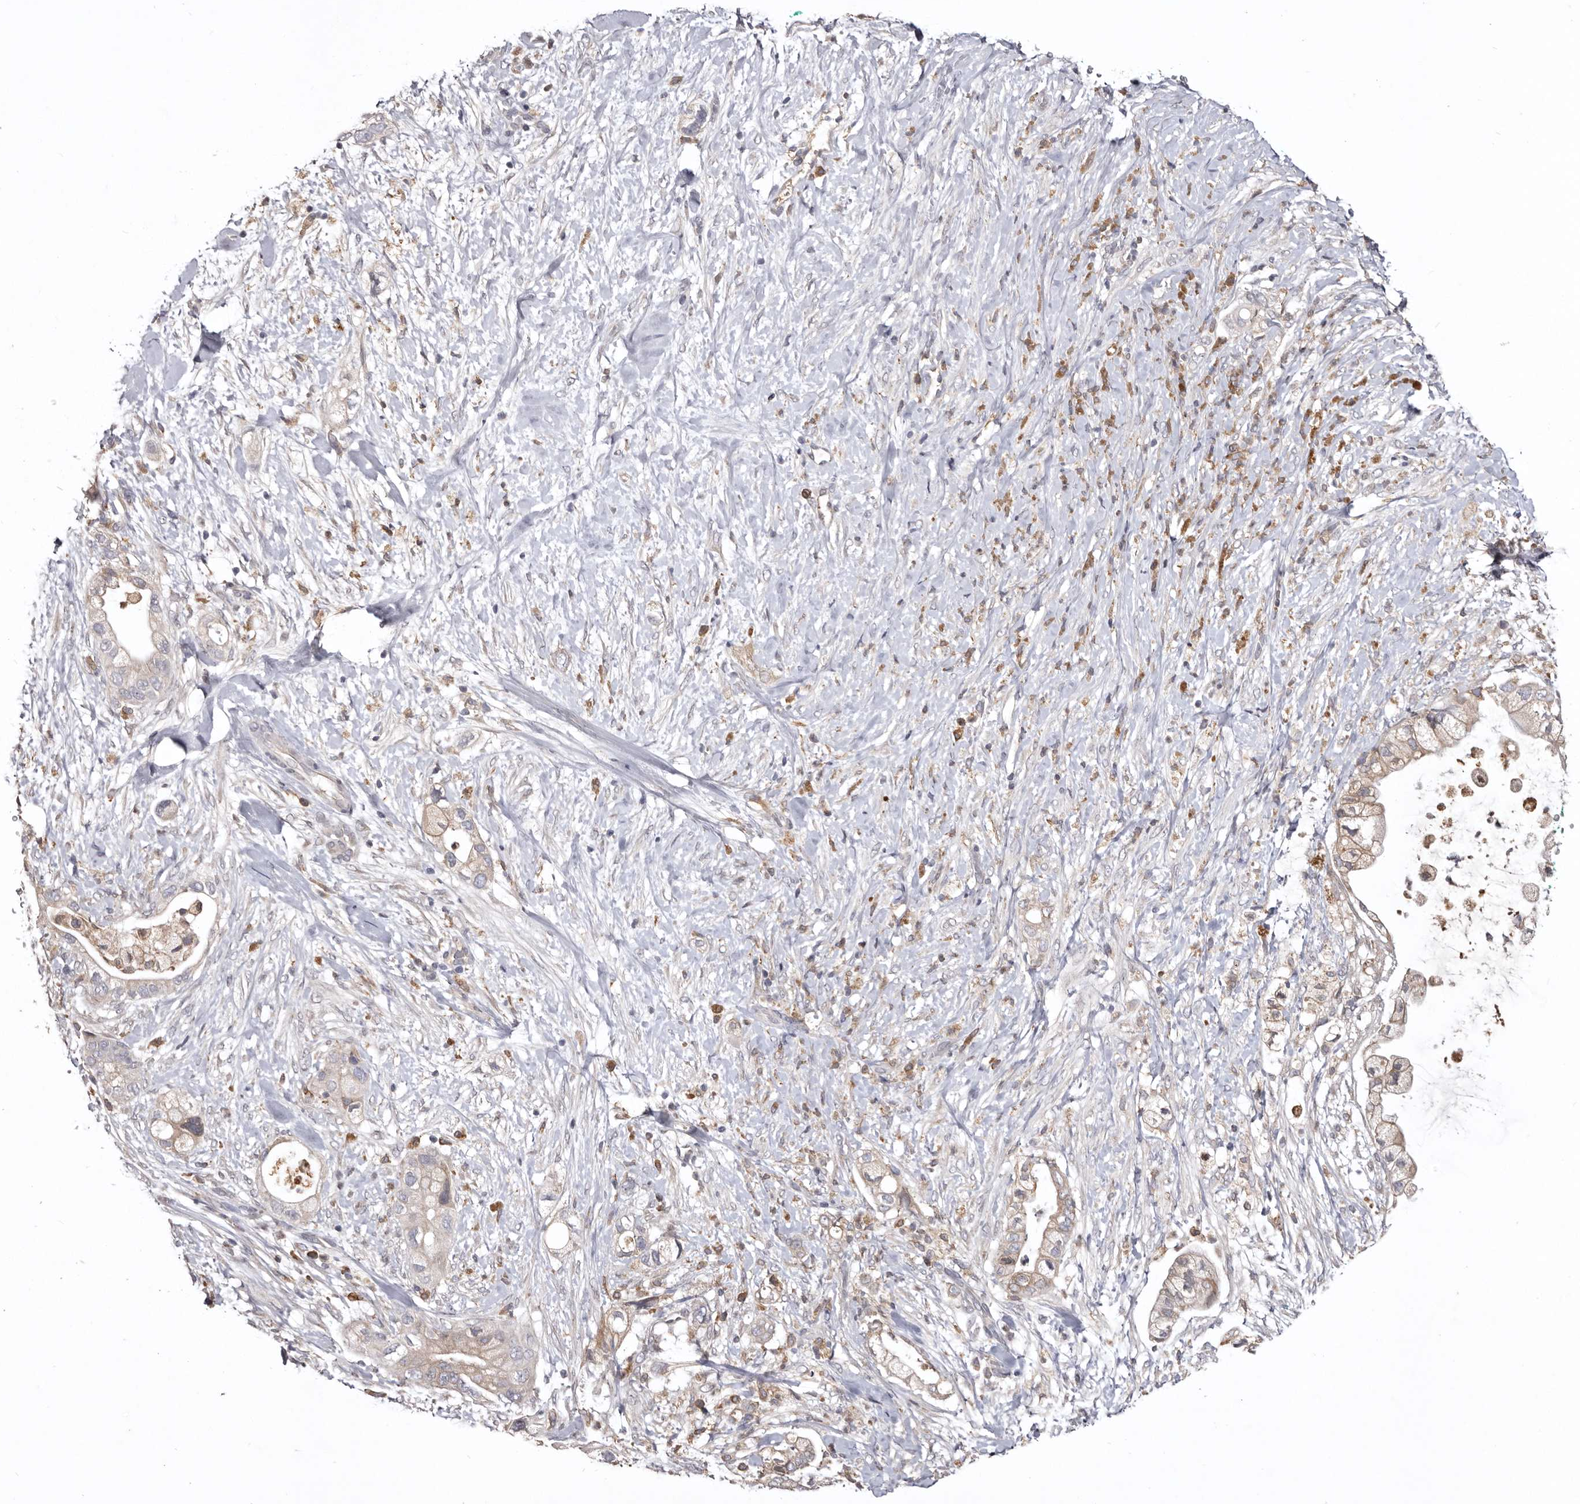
{"staining": {"intensity": "weak", "quantity": "25%-75%", "location": "cytoplasmic/membranous"}, "tissue": "pancreatic cancer", "cell_type": "Tumor cells", "image_type": "cancer", "snomed": [{"axis": "morphology", "description": "Adenocarcinoma, NOS"}, {"axis": "topography", "description": "Pancreas"}], "caption": "This histopathology image shows immunohistochemistry staining of adenocarcinoma (pancreatic), with low weak cytoplasmic/membranous staining in about 25%-75% of tumor cells.", "gene": "INKA2", "patient": {"sex": "male", "age": 53}}